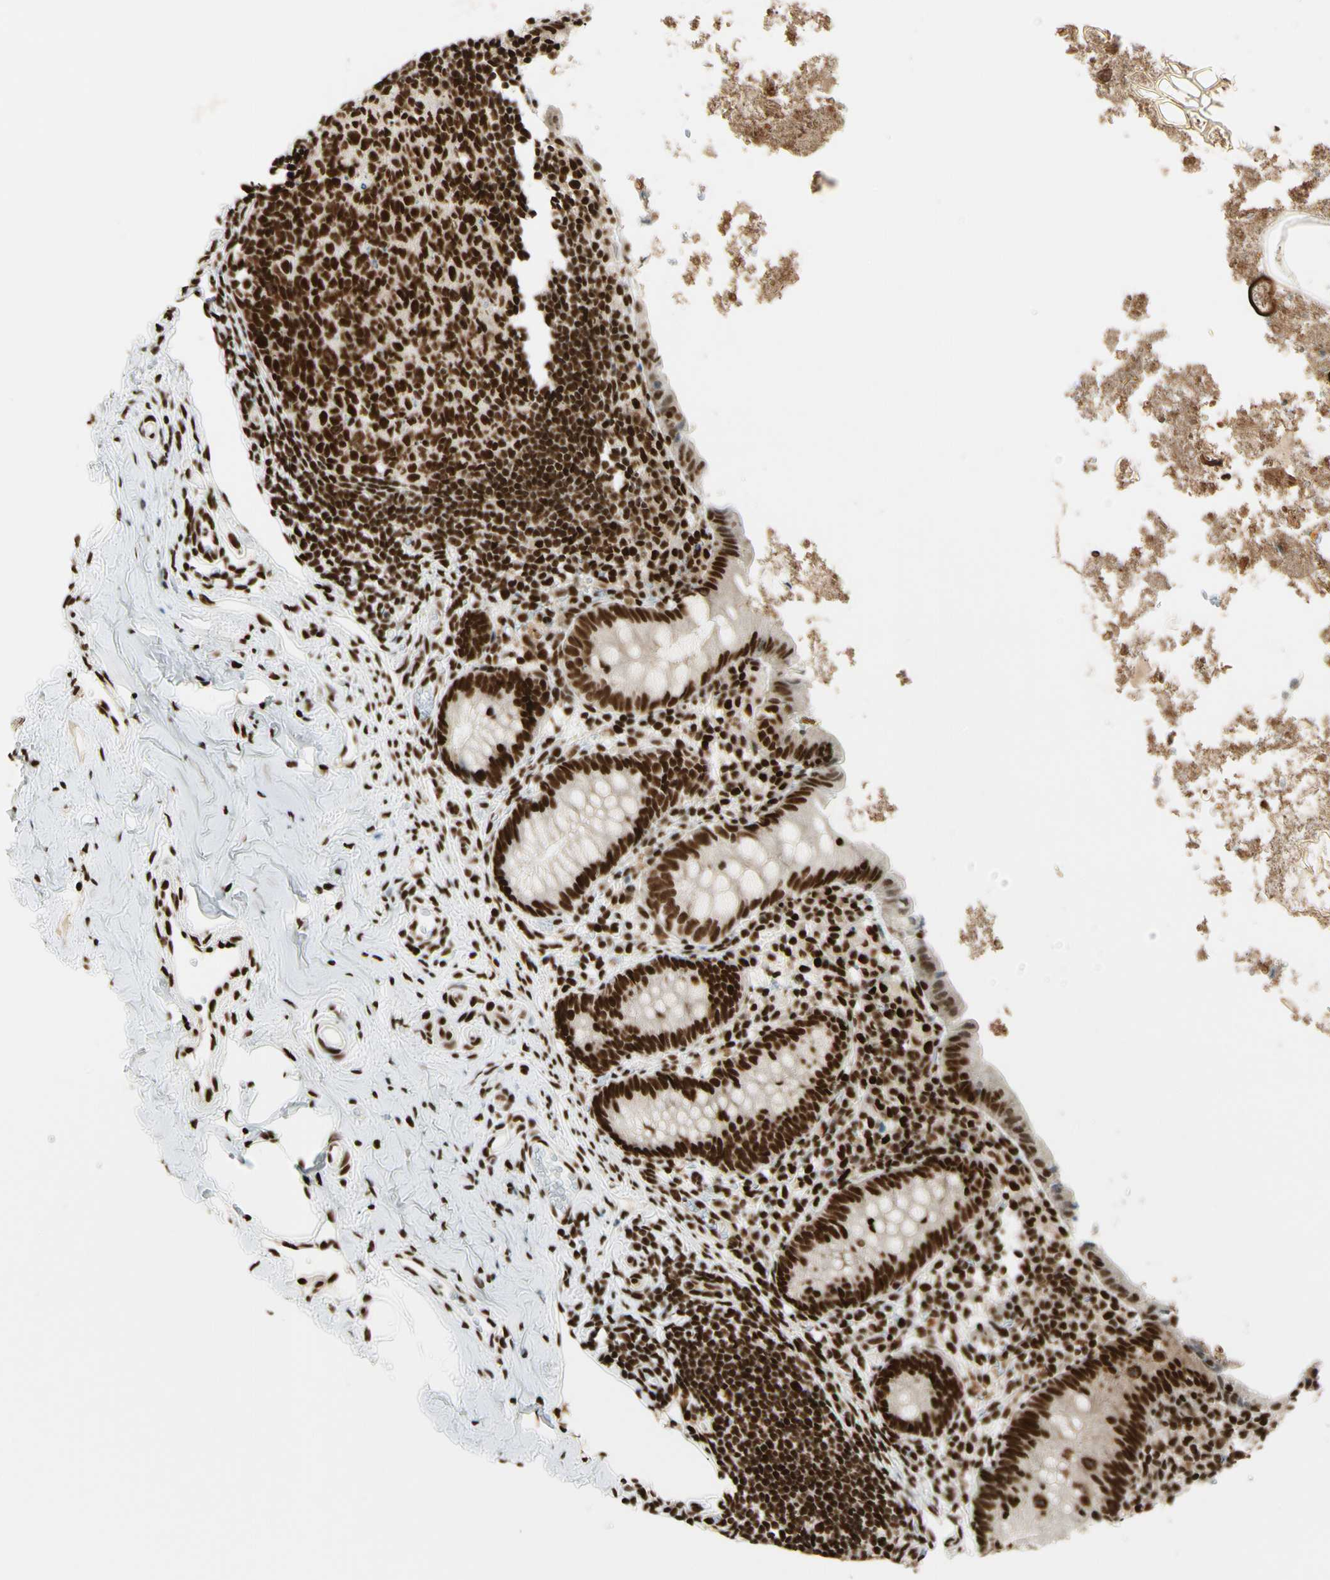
{"staining": {"intensity": "strong", "quantity": ">75%", "location": "nuclear"}, "tissue": "appendix", "cell_type": "Glandular cells", "image_type": "normal", "snomed": [{"axis": "morphology", "description": "Normal tissue, NOS"}, {"axis": "topography", "description": "Appendix"}], "caption": "IHC histopathology image of normal appendix: human appendix stained using immunohistochemistry (IHC) displays high levels of strong protein expression localized specifically in the nuclear of glandular cells, appearing as a nuclear brown color.", "gene": "FUS", "patient": {"sex": "female", "age": 10}}